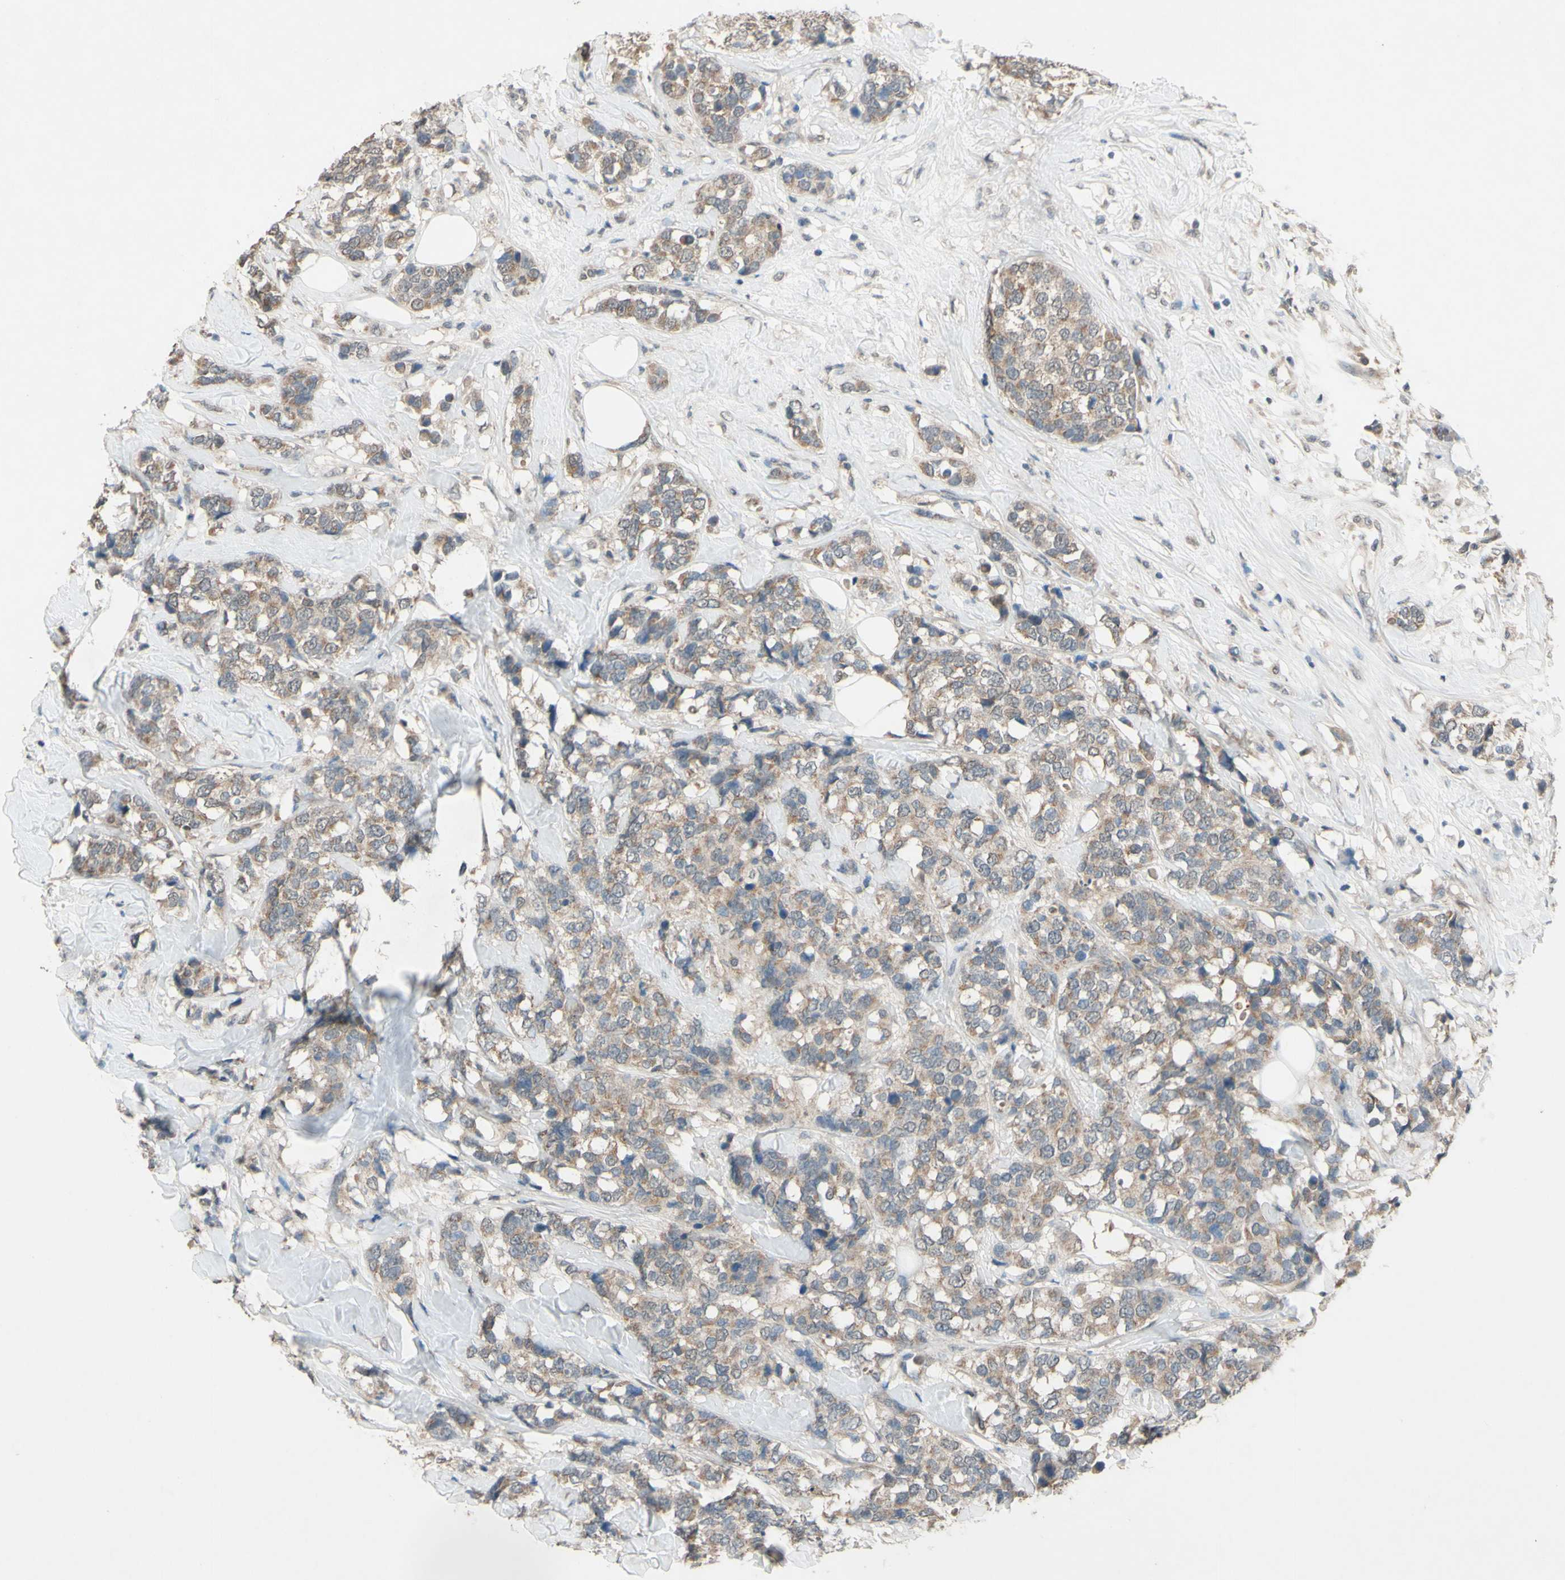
{"staining": {"intensity": "weak", "quantity": ">75%", "location": "cytoplasmic/membranous"}, "tissue": "breast cancer", "cell_type": "Tumor cells", "image_type": "cancer", "snomed": [{"axis": "morphology", "description": "Lobular carcinoma"}, {"axis": "topography", "description": "Breast"}], "caption": "Breast cancer (lobular carcinoma) stained with immunohistochemistry reveals weak cytoplasmic/membranous expression in approximately >75% of tumor cells.", "gene": "CDCP1", "patient": {"sex": "female", "age": 59}}